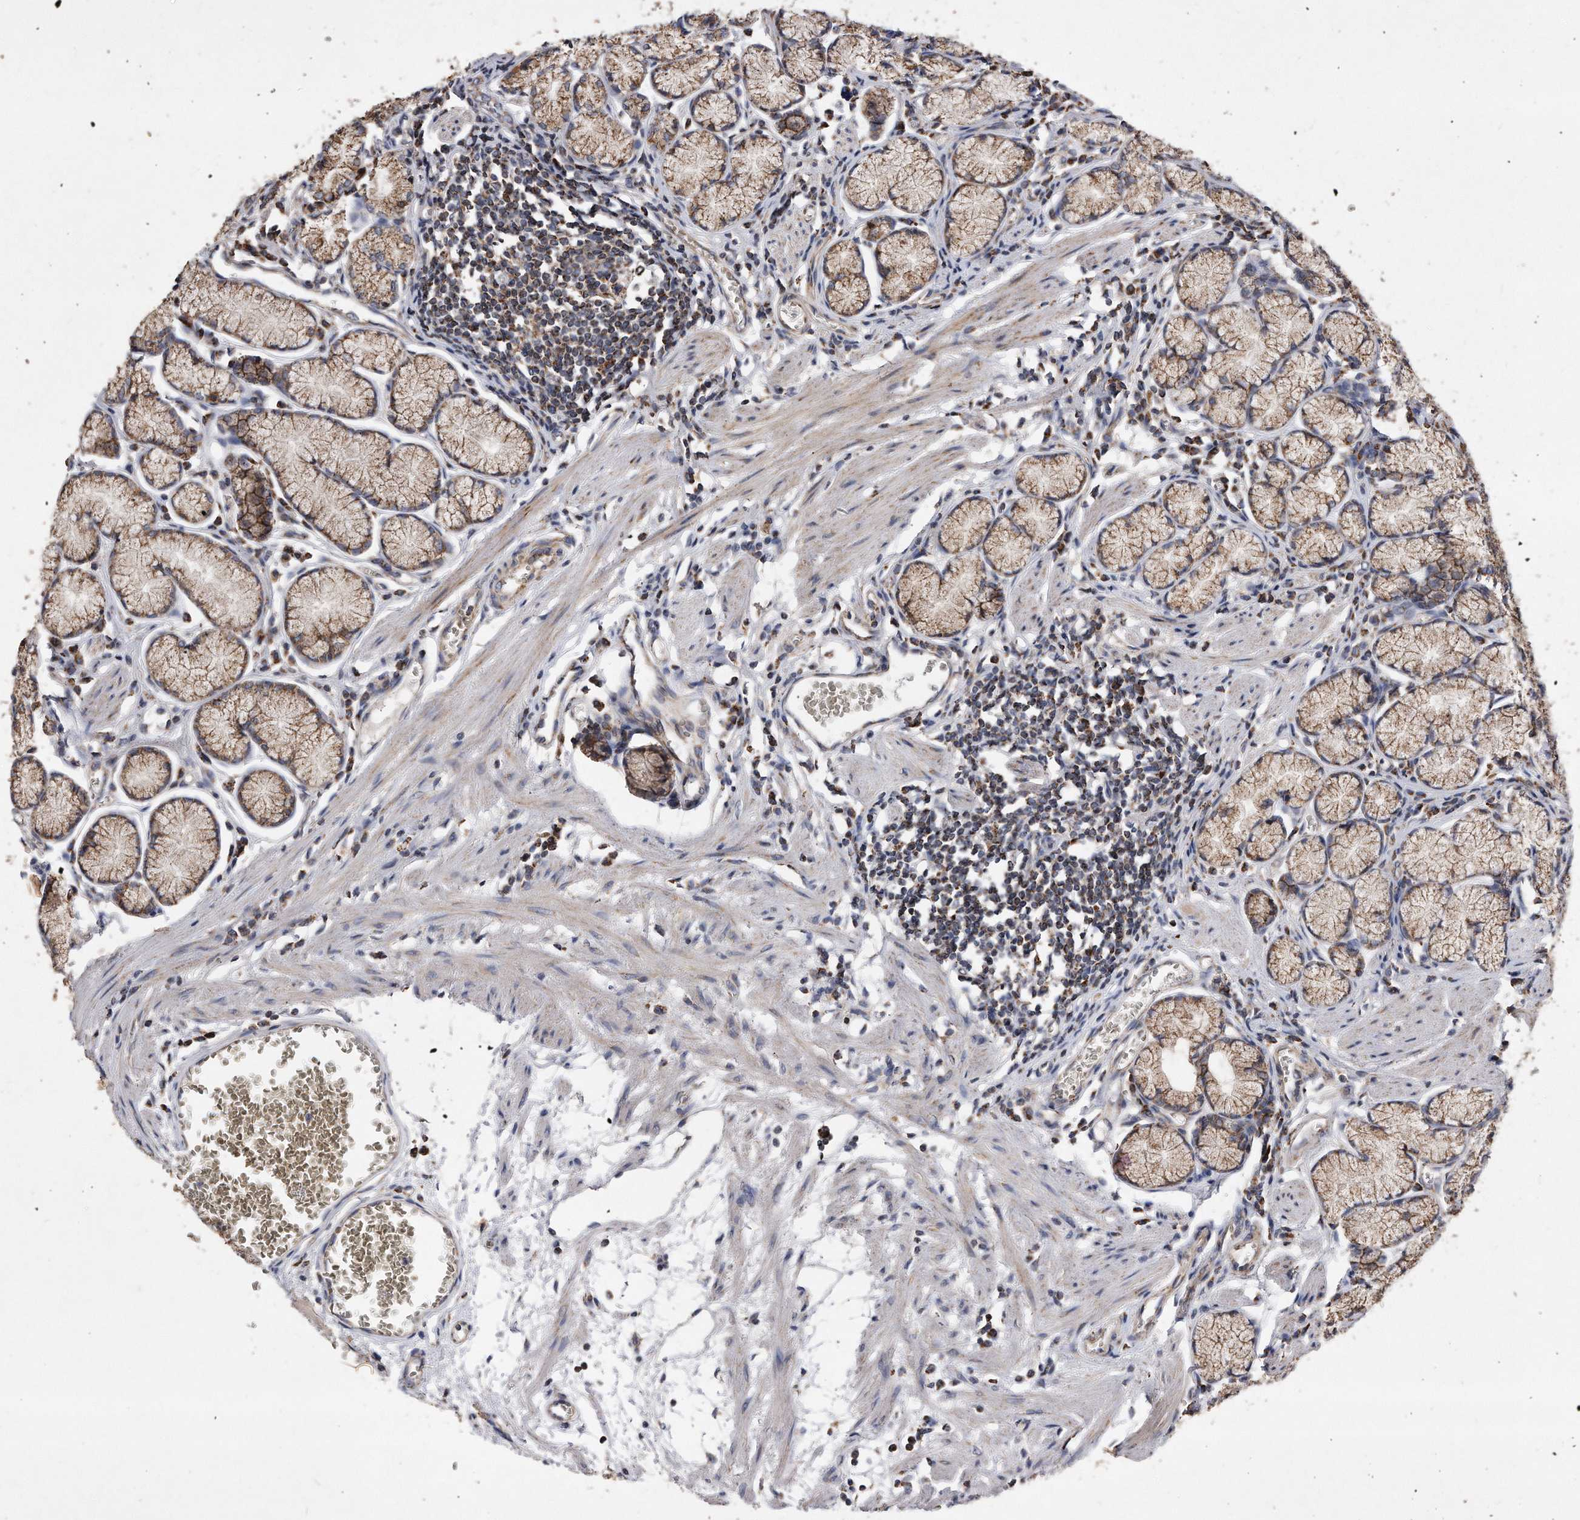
{"staining": {"intensity": "moderate", "quantity": ">75%", "location": "cytoplasmic/membranous"}, "tissue": "stomach", "cell_type": "Glandular cells", "image_type": "normal", "snomed": [{"axis": "morphology", "description": "Normal tissue, NOS"}, {"axis": "topography", "description": "Stomach"}], "caption": "This photomicrograph reveals IHC staining of benign stomach, with medium moderate cytoplasmic/membranous expression in about >75% of glandular cells.", "gene": "PPP5C", "patient": {"sex": "male", "age": 55}}